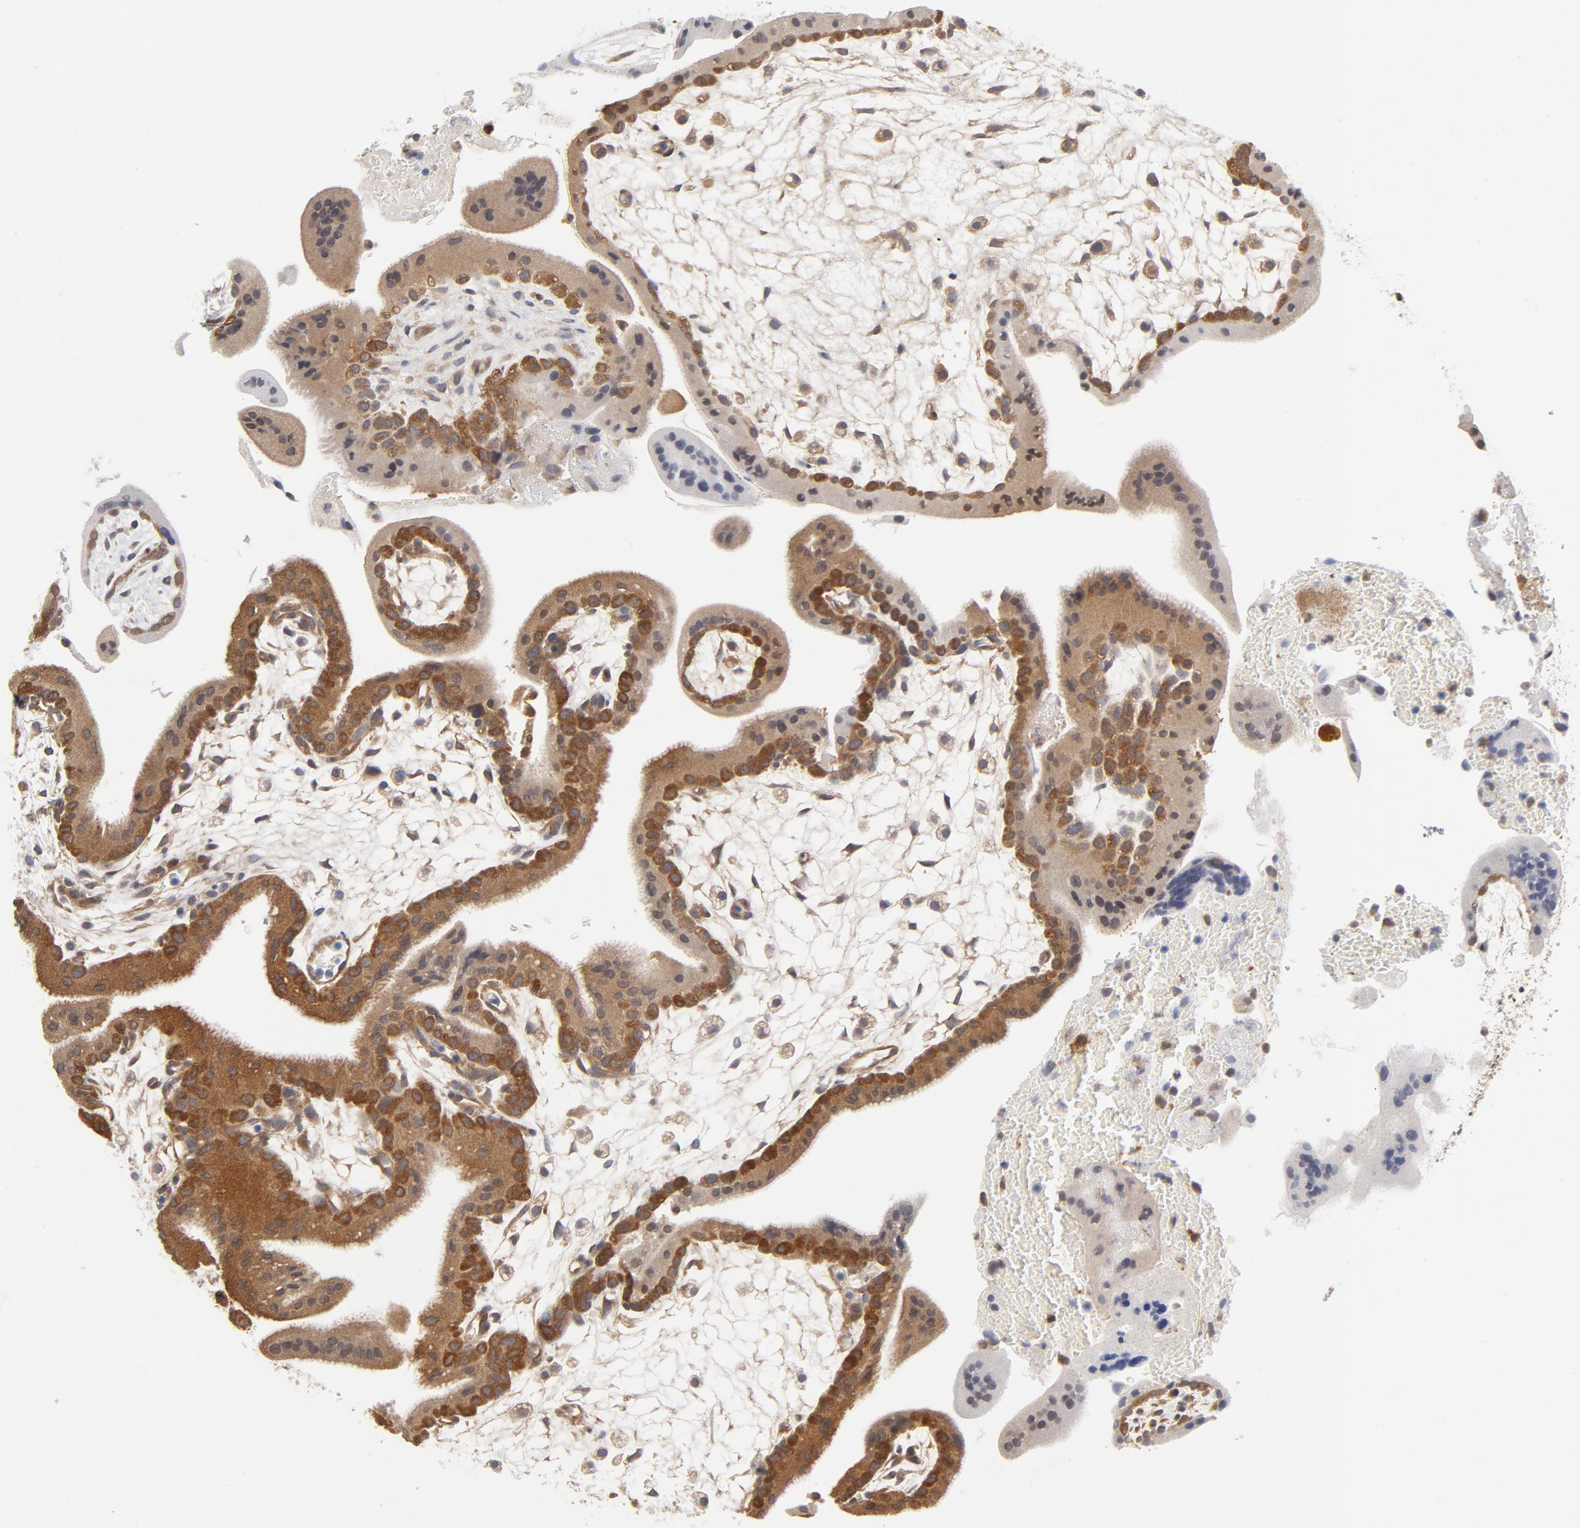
{"staining": {"intensity": "weak", "quantity": "25%-75%", "location": "cytoplasmic/membranous"}, "tissue": "placenta", "cell_type": "Decidual cells", "image_type": "normal", "snomed": [{"axis": "morphology", "description": "Normal tissue, NOS"}, {"axis": "topography", "description": "Placenta"}], "caption": "Immunohistochemistry (IHC) of unremarkable human placenta demonstrates low levels of weak cytoplasmic/membranous expression in approximately 25%-75% of decidual cells. Ihc stains the protein in brown and the nuclei are stained blue.", "gene": "ASMTL", "patient": {"sex": "female", "age": 35}}